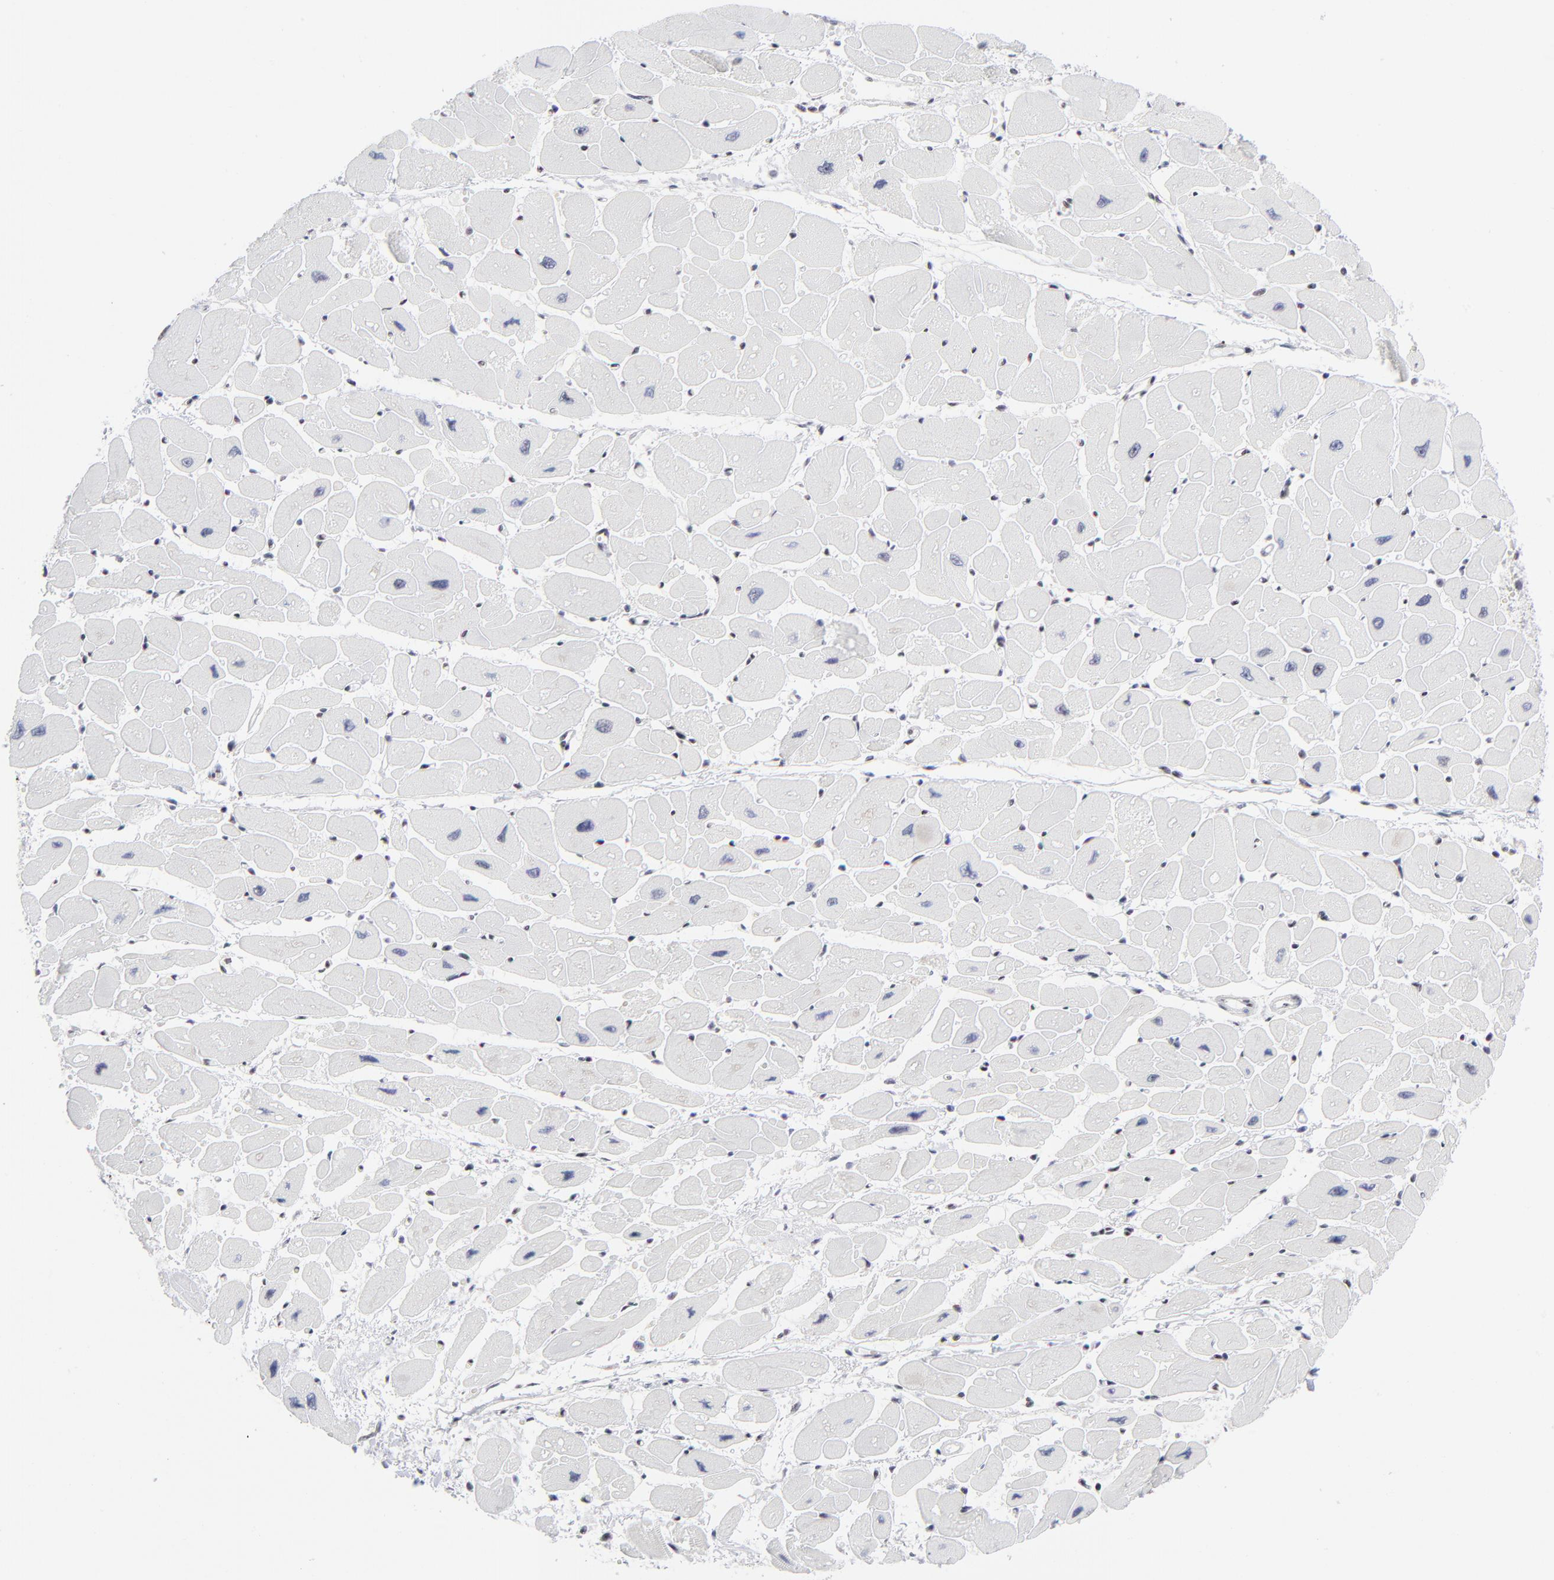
{"staining": {"intensity": "weak", "quantity": ">75%", "location": "nuclear"}, "tissue": "heart muscle", "cell_type": "Cardiomyocytes", "image_type": "normal", "snomed": [{"axis": "morphology", "description": "Normal tissue, NOS"}, {"axis": "topography", "description": "Heart"}], "caption": "Weak nuclear positivity for a protein is identified in about >75% of cardiomyocytes of benign heart muscle using immunohistochemistry.", "gene": "SP2", "patient": {"sex": "female", "age": 54}}